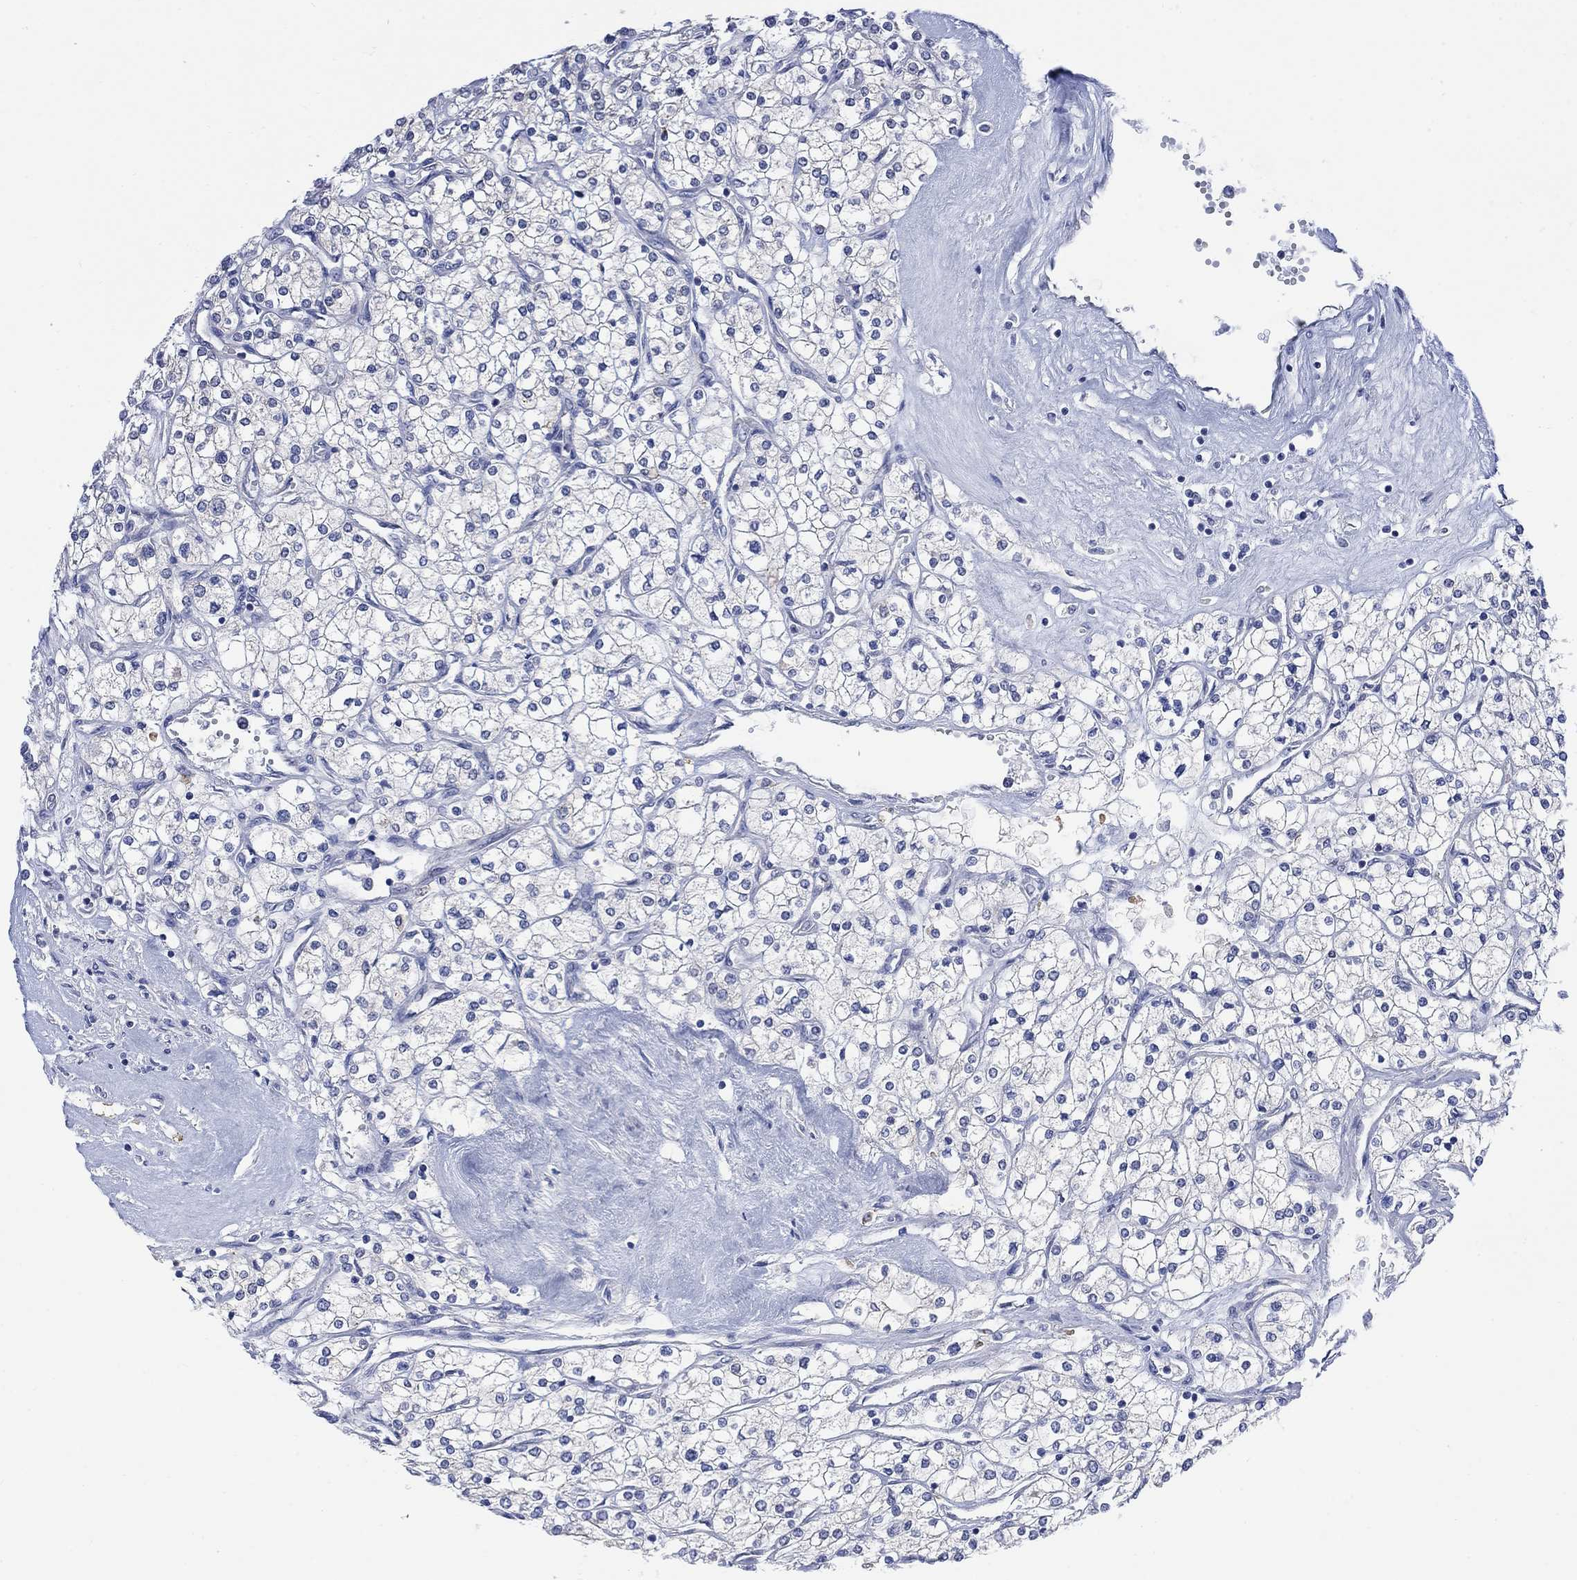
{"staining": {"intensity": "negative", "quantity": "none", "location": "none"}, "tissue": "renal cancer", "cell_type": "Tumor cells", "image_type": "cancer", "snomed": [{"axis": "morphology", "description": "Adenocarcinoma, NOS"}, {"axis": "topography", "description": "Kidney"}], "caption": "This histopathology image is of adenocarcinoma (renal) stained with immunohistochemistry (IHC) to label a protein in brown with the nuclei are counter-stained blue. There is no expression in tumor cells.", "gene": "FBP2", "patient": {"sex": "male", "age": 80}}